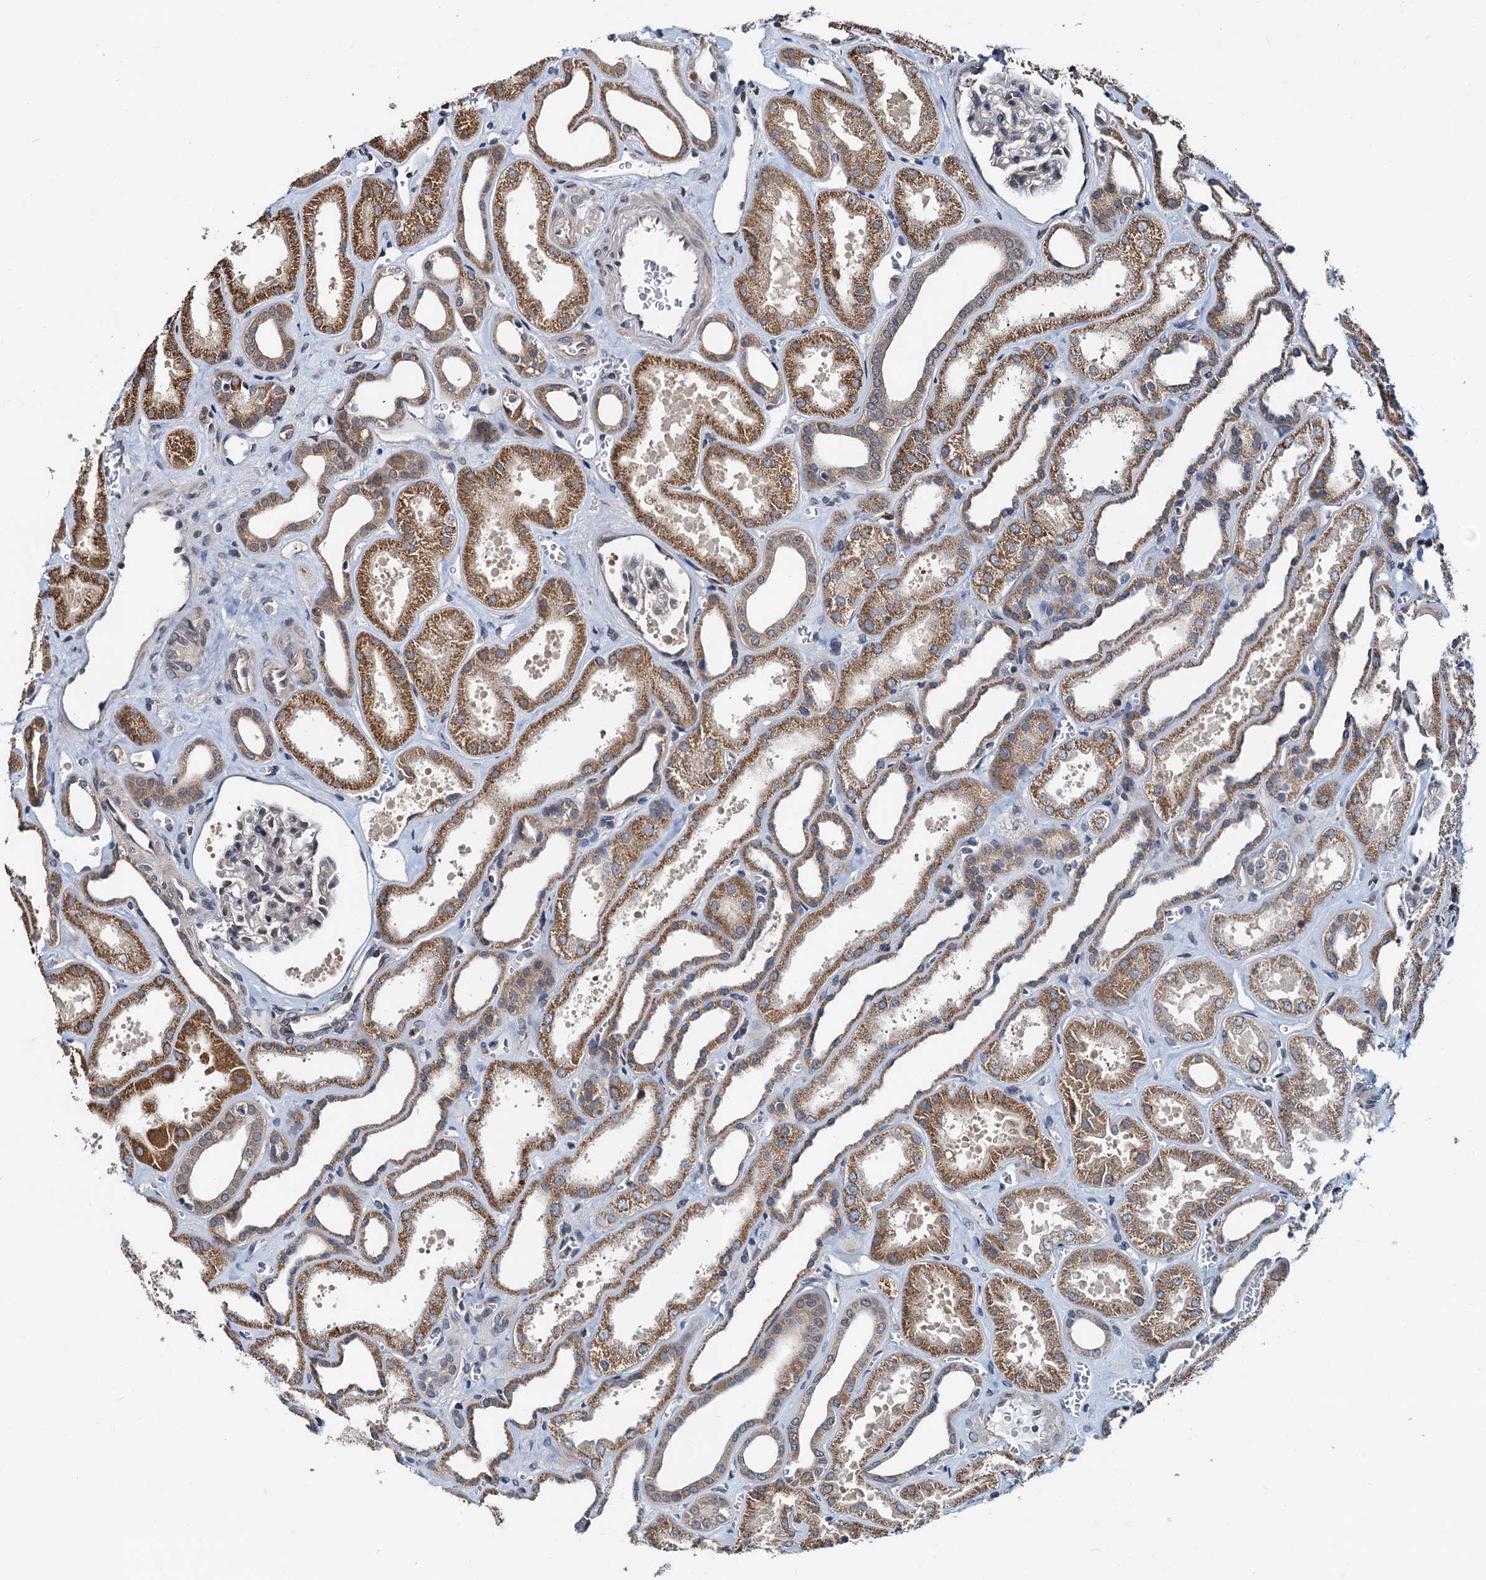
{"staining": {"intensity": "negative", "quantity": "none", "location": "none"}, "tissue": "kidney", "cell_type": "Cells in glomeruli", "image_type": "normal", "snomed": [{"axis": "morphology", "description": "Normal tissue, NOS"}, {"axis": "morphology", "description": "Adenocarcinoma, NOS"}, {"axis": "topography", "description": "Kidney"}], "caption": "A photomicrograph of human kidney is negative for staining in cells in glomeruli. Brightfield microscopy of immunohistochemistry stained with DAB (3,3'-diaminobenzidine) (brown) and hematoxylin (blue), captured at high magnification.", "gene": "MCMBP", "patient": {"sex": "female", "age": 68}}